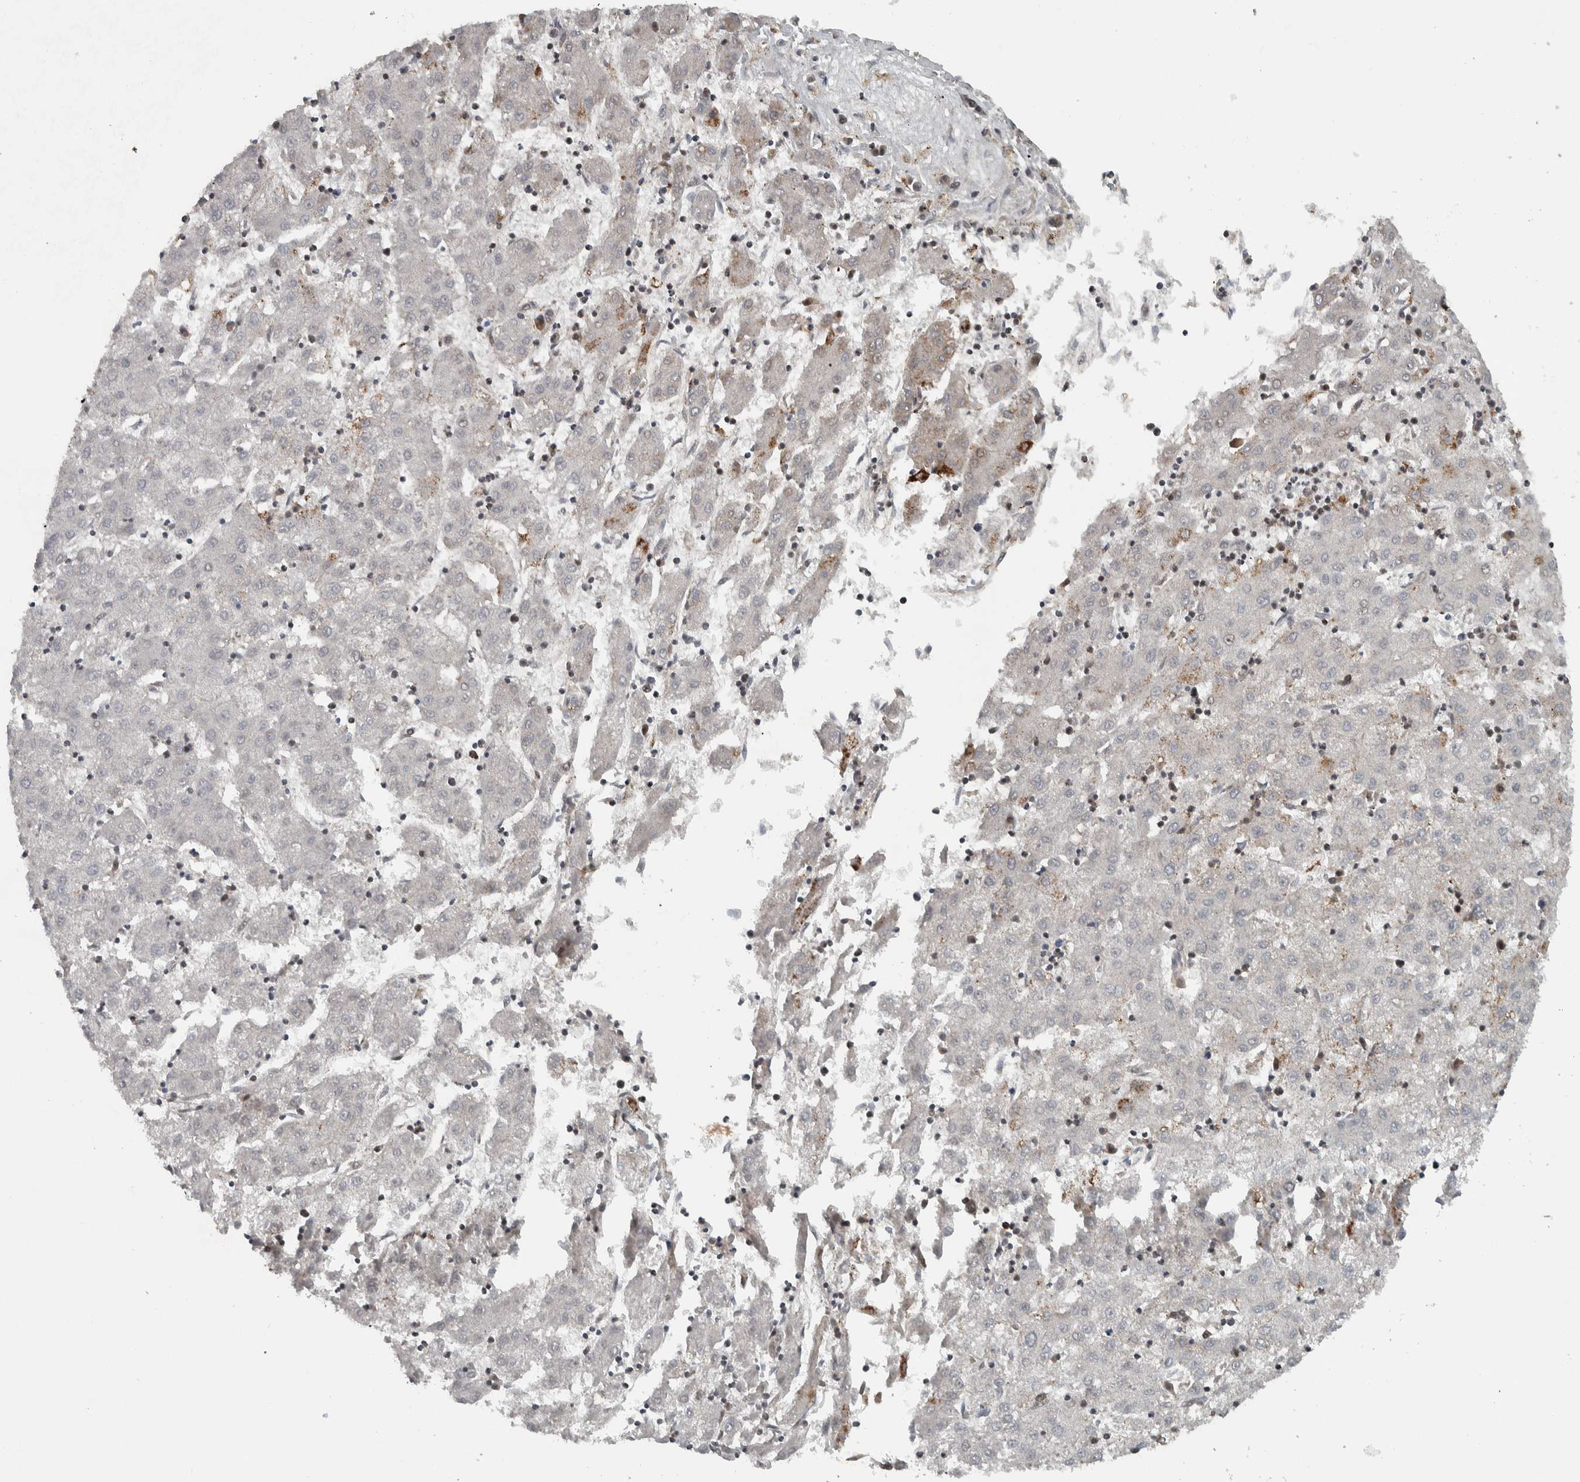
{"staining": {"intensity": "weak", "quantity": "<25%", "location": "cytoplasmic/membranous"}, "tissue": "liver cancer", "cell_type": "Tumor cells", "image_type": "cancer", "snomed": [{"axis": "morphology", "description": "Carcinoma, Hepatocellular, NOS"}, {"axis": "topography", "description": "Liver"}], "caption": "Liver cancer (hepatocellular carcinoma) stained for a protein using immunohistochemistry demonstrates no staining tumor cells.", "gene": "PPM1K", "patient": {"sex": "male", "age": 72}}